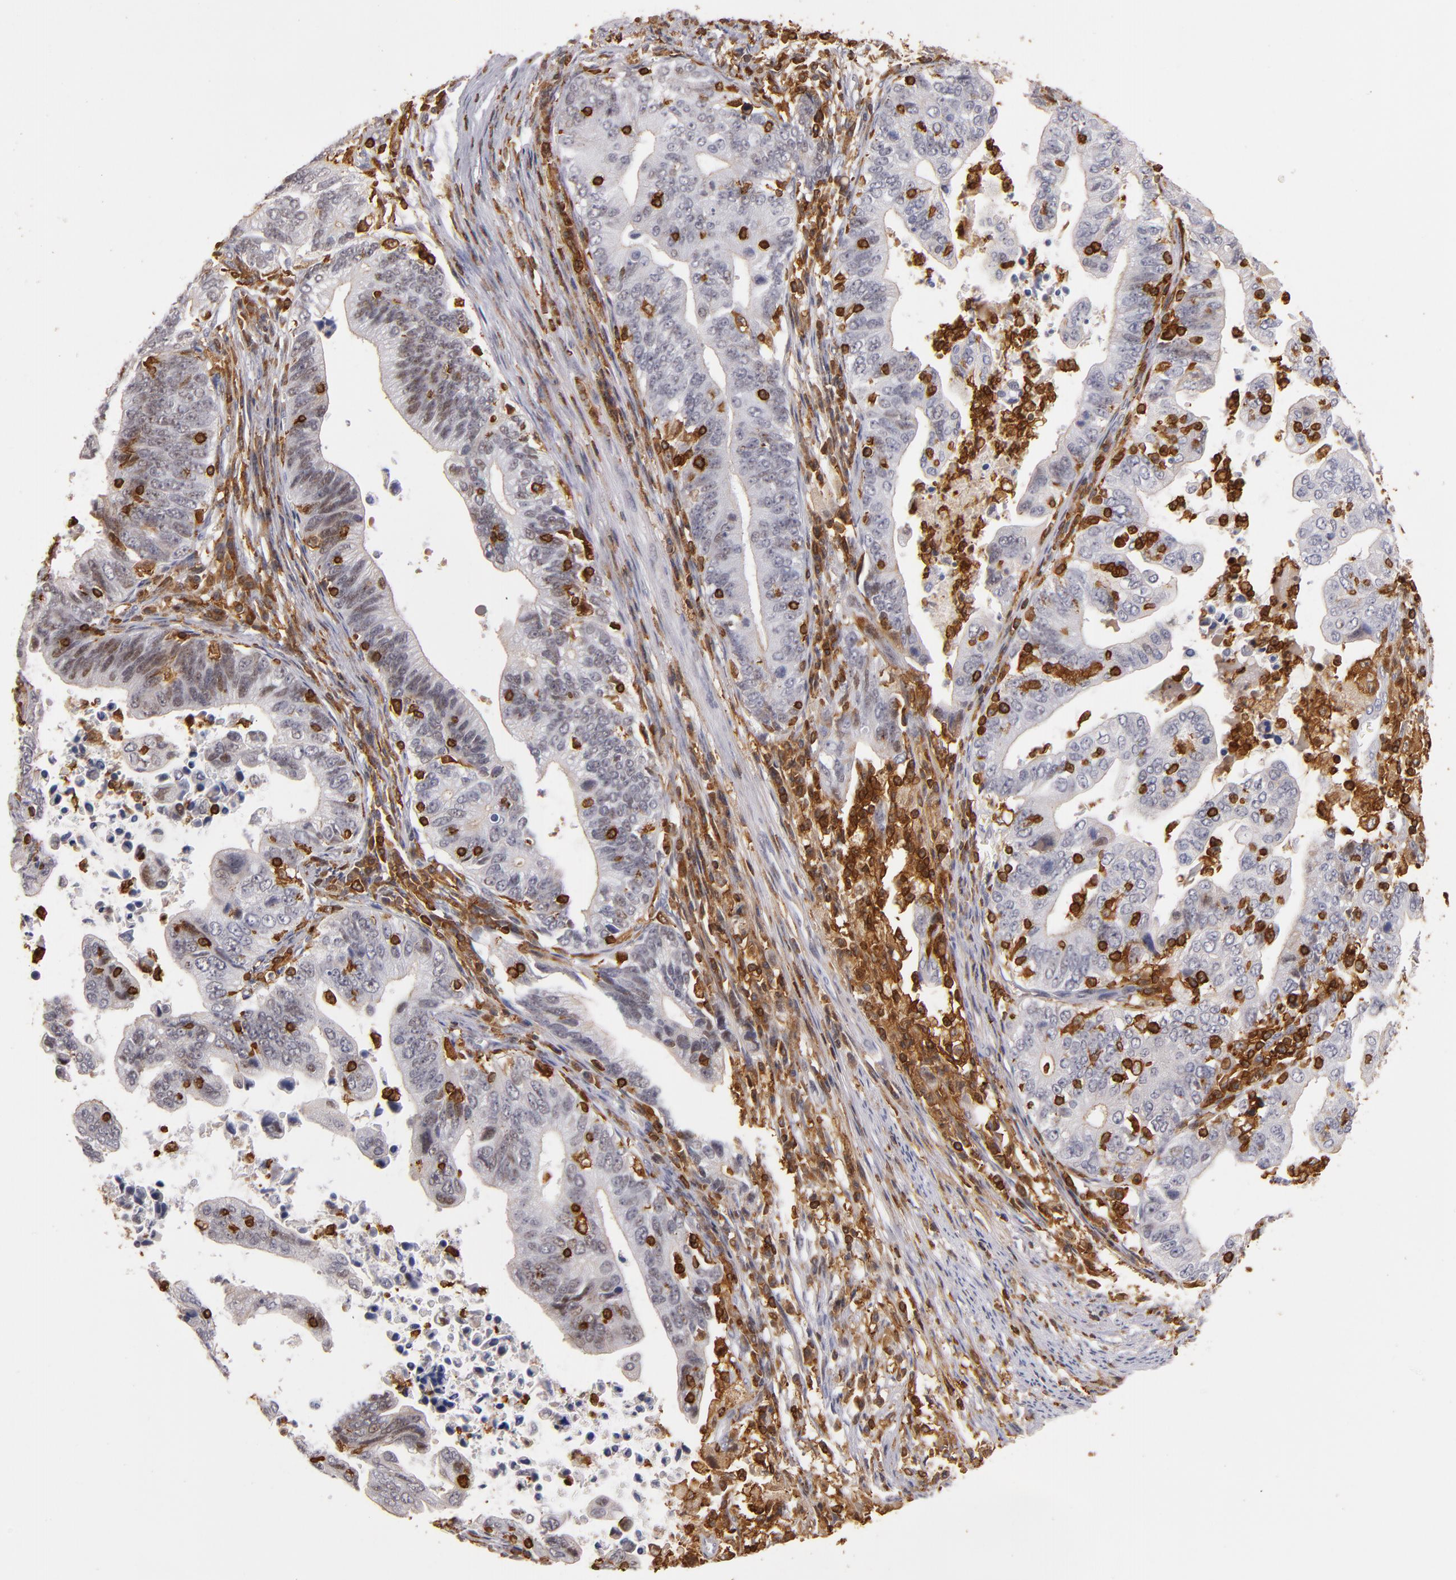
{"staining": {"intensity": "weak", "quantity": "25%-75%", "location": "nuclear"}, "tissue": "stomach cancer", "cell_type": "Tumor cells", "image_type": "cancer", "snomed": [{"axis": "morphology", "description": "Adenocarcinoma, NOS"}, {"axis": "topography", "description": "Stomach, upper"}], "caption": "A histopathology image of human stomach adenocarcinoma stained for a protein exhibits weak nuclear brown staining in tumor cells.", "gene": "WAS", "patient": {"sex": "female", "age": 50}}